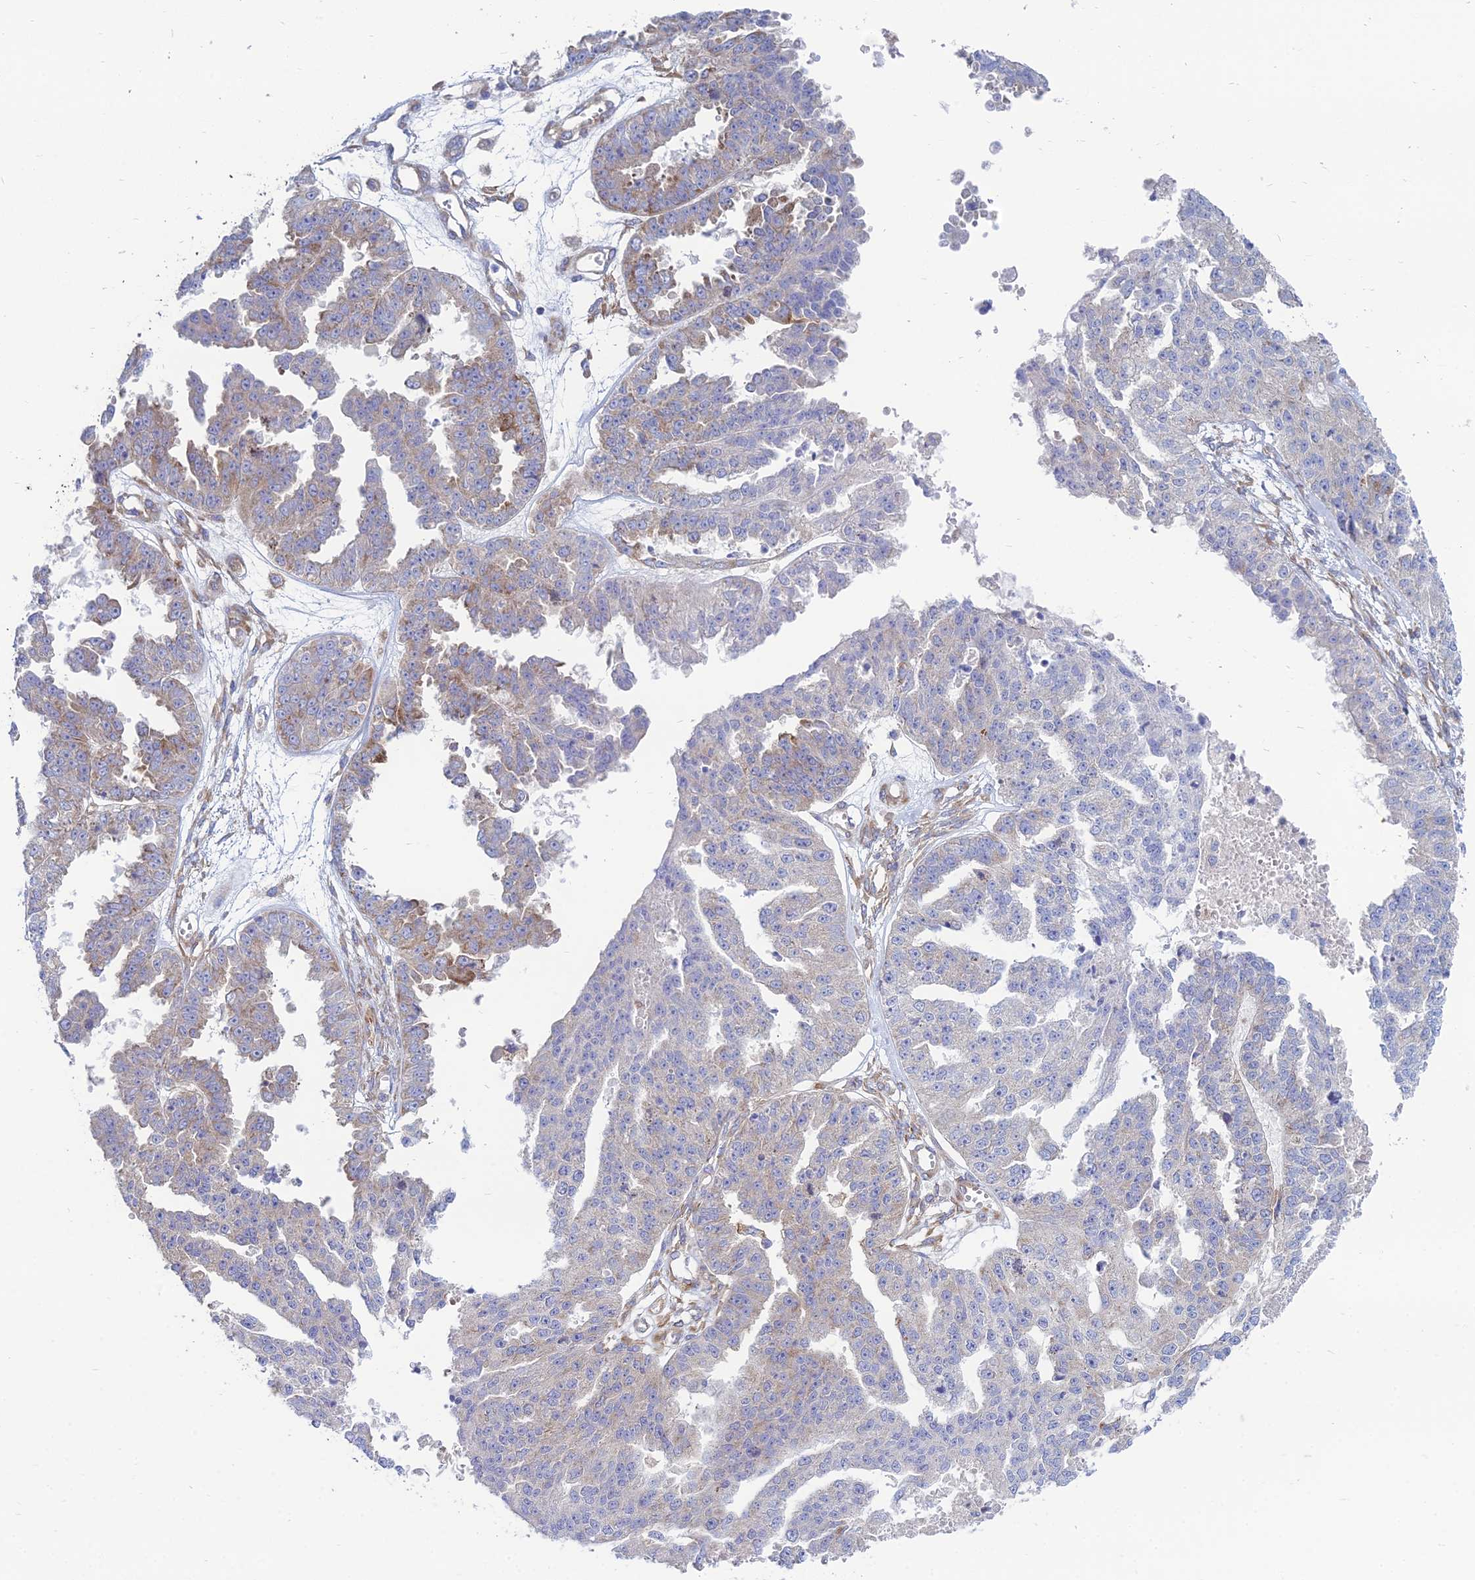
{"staining": {"intensity": "moderate", "quantity": "<25%", "location": "cytoplasmic/membranous"}, "tissue": "ovarian cancer", "cell_type": "Tumor cells", "image_type": "cancer", "snomed": [{"axis": "morphology", "description": "Cystadenocarcinoma, serous, NOS"}, {"axis": "topography", "description": "Ovary"}], "caption": "About <25% of tumor cells in human ovarian serous cystadenocarcinoma display moderate cytoplasmic/membranous protein positivity as visualized by brown immunohistochemical staining.", "gene": "TXLNA", "patient": {"sex": "female", "age": 58}}